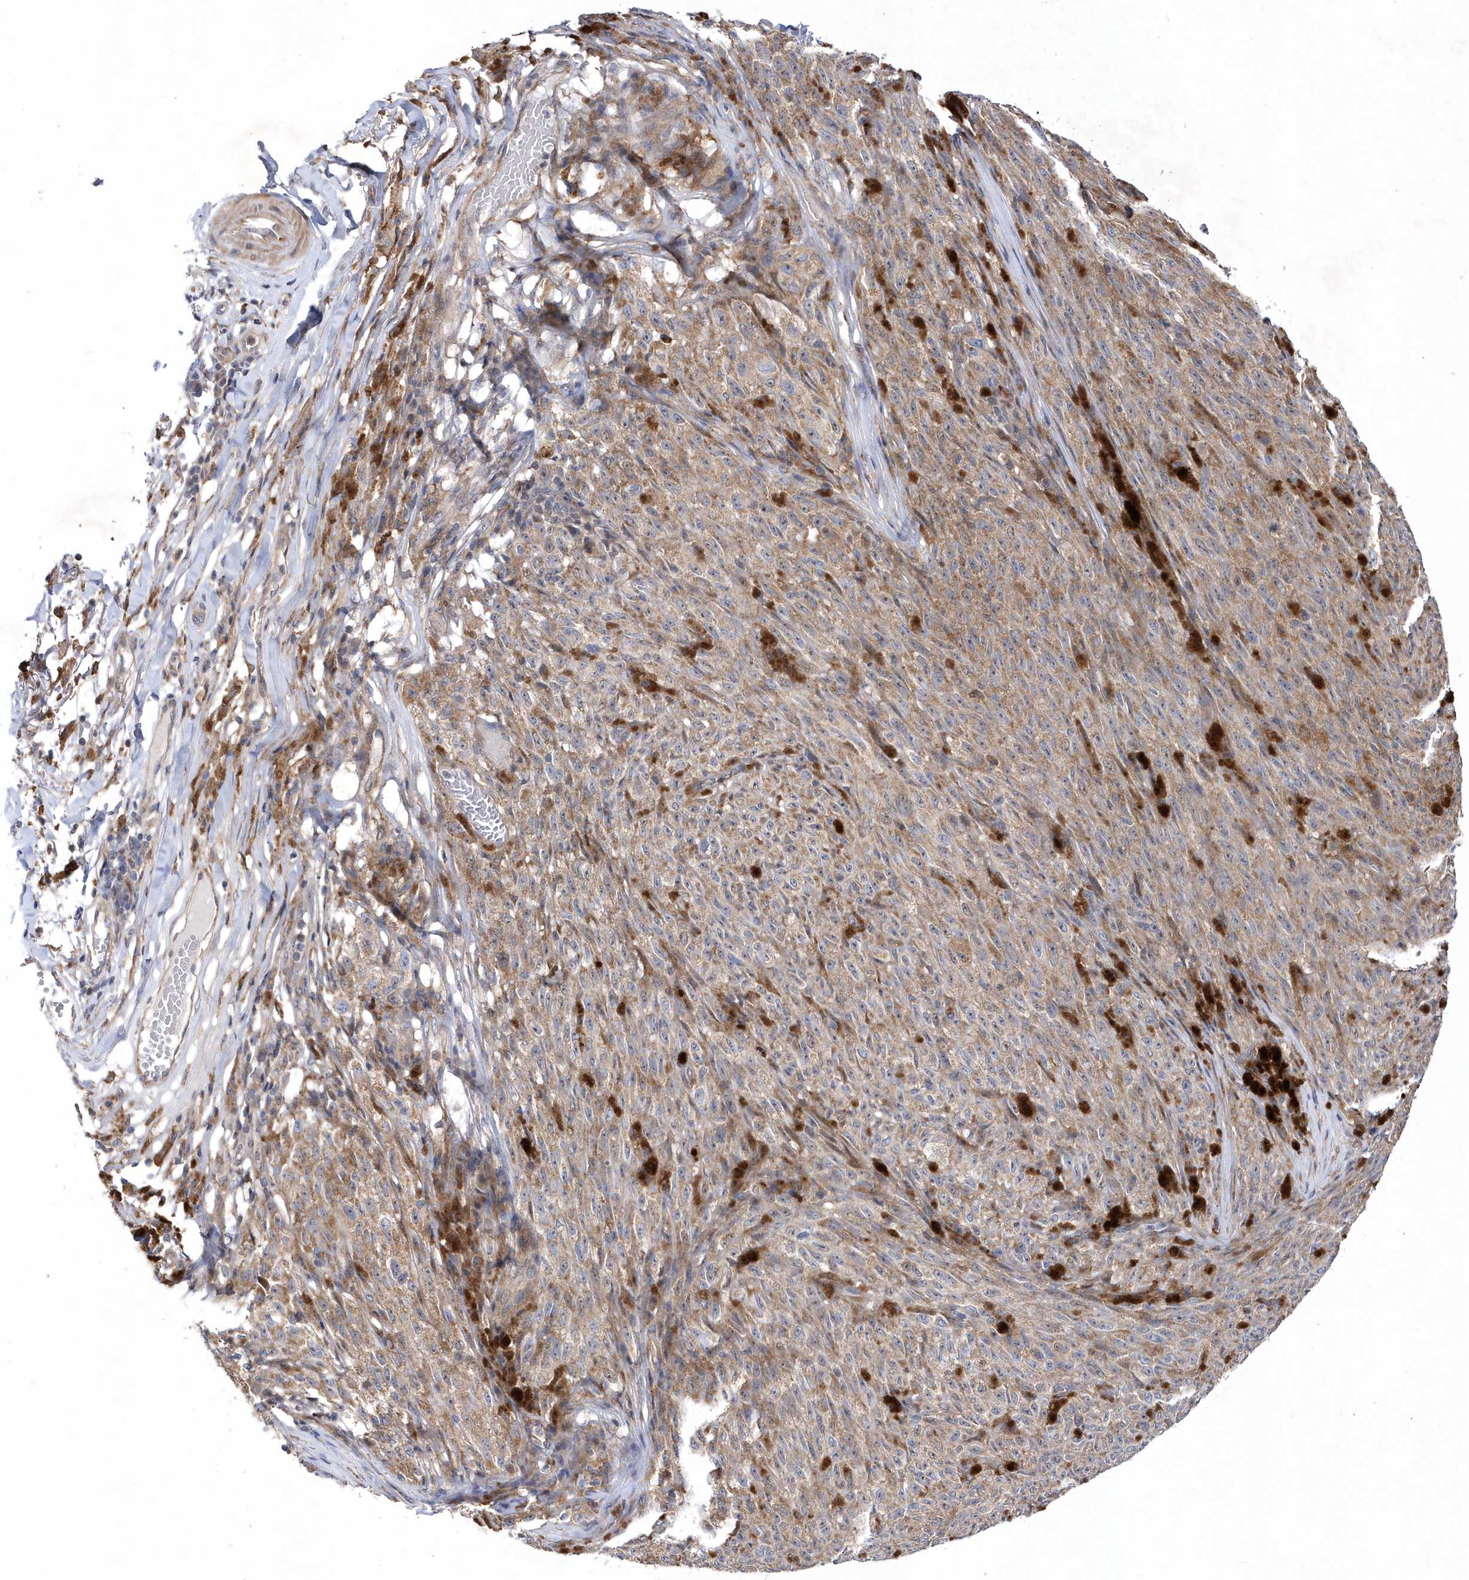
{"staining": {"intensity": "moderate", "quantity": "25%-75%", "location": "cytoplasmic/membranous"}, "tissue": "melanoma", "cell_type": "Tumor cells", "image_type": "cancer", "snomed": [{"axis": "morphology", "description": "Malignant melanoma, NOS"}, {"axis": "topography", "description": "Skin"}], "caption": "Tumor cells exhibit medium levels of moderate cytoplasmic/membranous expression in about 25%-75% of cells in malignant melanoma. Using DAB (brown) and hematoxylin (blue) stains, captured at high magnification using brightfield microscopy.", "gene": "LONRF2", "patient": {"sex": "female", "age": 82}}